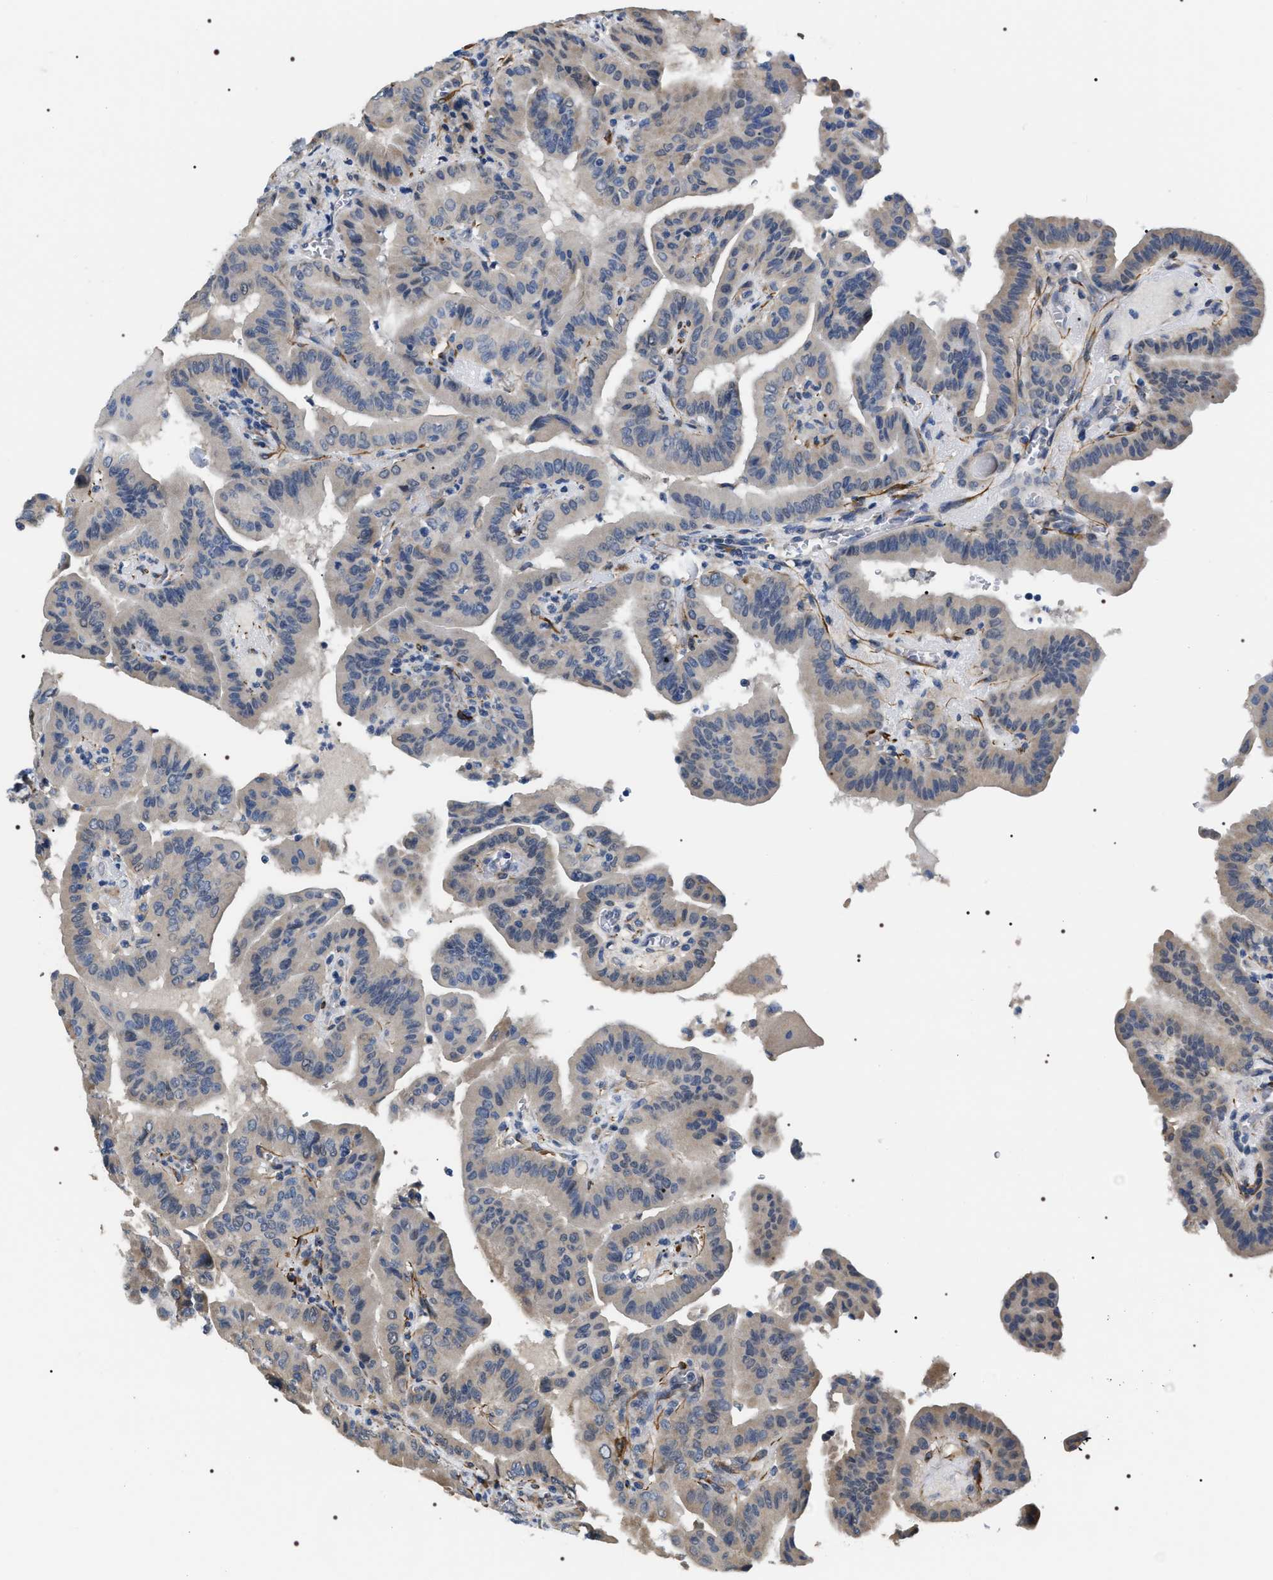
{"staining": {"intensity": "weak", "quantity": "<25%", "location": "cytoplasmic/membranous"}, "tissue": "thyroid cancer", "cell_type": "Tumor cells", "image_type": "cancer", "snomed": [{"axis": "morphology", "description": "Papillary adenocarcinoma, NOS"}, {"axis": "topography", "description": "Thyroid gland"}], "caption": "This is an immunohistochemistry (IHC) histopathology image of human thyroid papillary adenocarcinoma. There is no expression in tumor cells.", "gene": "PKD1L1", "patient": {"sex": "male", "age": 33}}